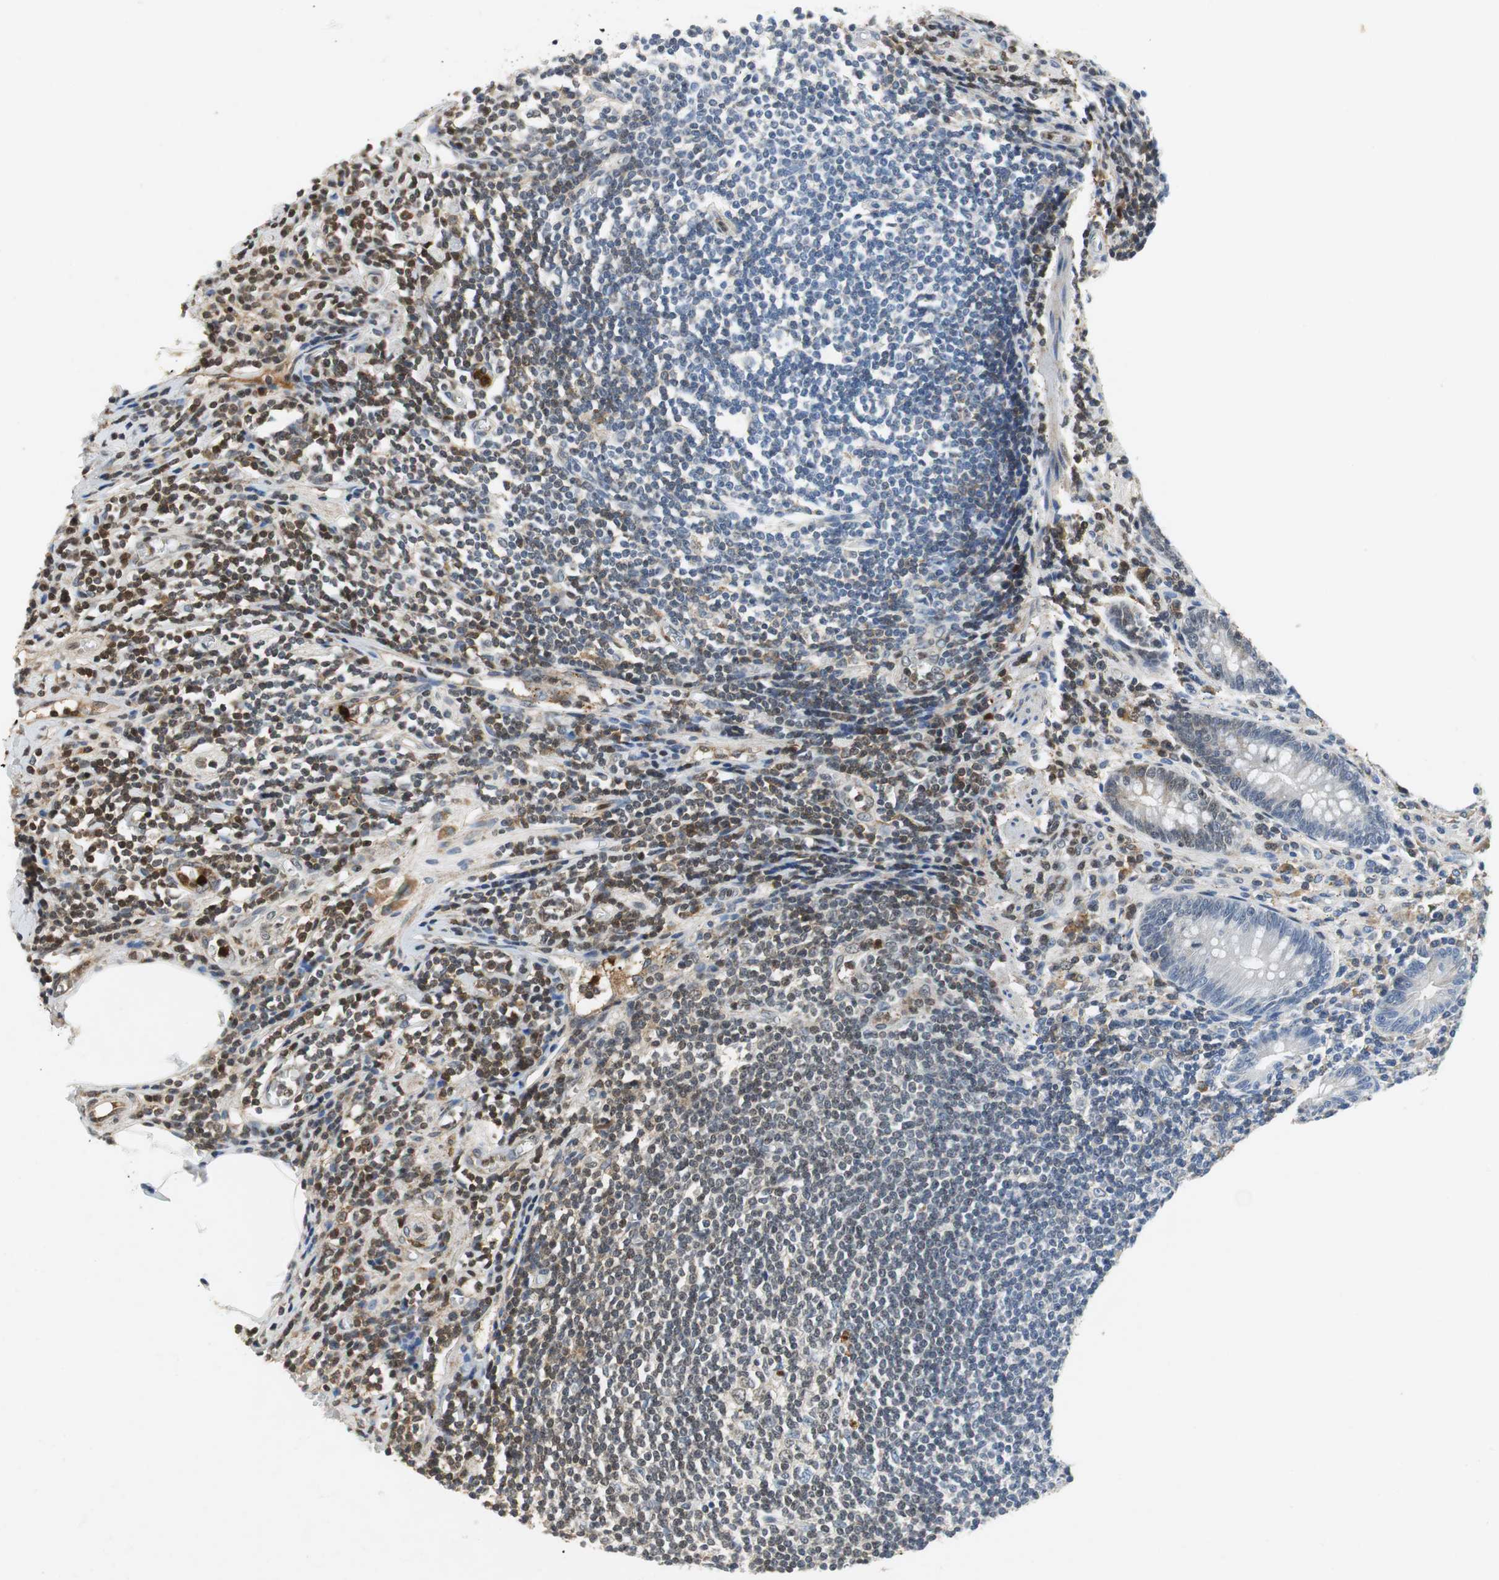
{"staining": {"intensity": "weak", "quantity": "<25%", "location": "cytoplasmic/membranous,nuclear"}, "tissue": "appendix", "cell_type": "Glandular cells", "image_type": "normal", "snomed": [{"axis": "morphology", "description": "Normal tissue, NOS"}, {"axis": "morphology", "description": "Inflammation, NOS"}, {"axis": "topography", "description": "Appendix"}], "caption": "Immunohistochemistry (IHC) of unremarkable appendix displays no expression in glandular cells. Brightfield microscopy of immunohistochemistry (IHC) stained with DAB (3,3'-diaminobenzidine) (brown) and hematoxylin (blue), captured at high magnification.", "gene": "ORM1", "patient": {"sex": "male", "age": 46}}